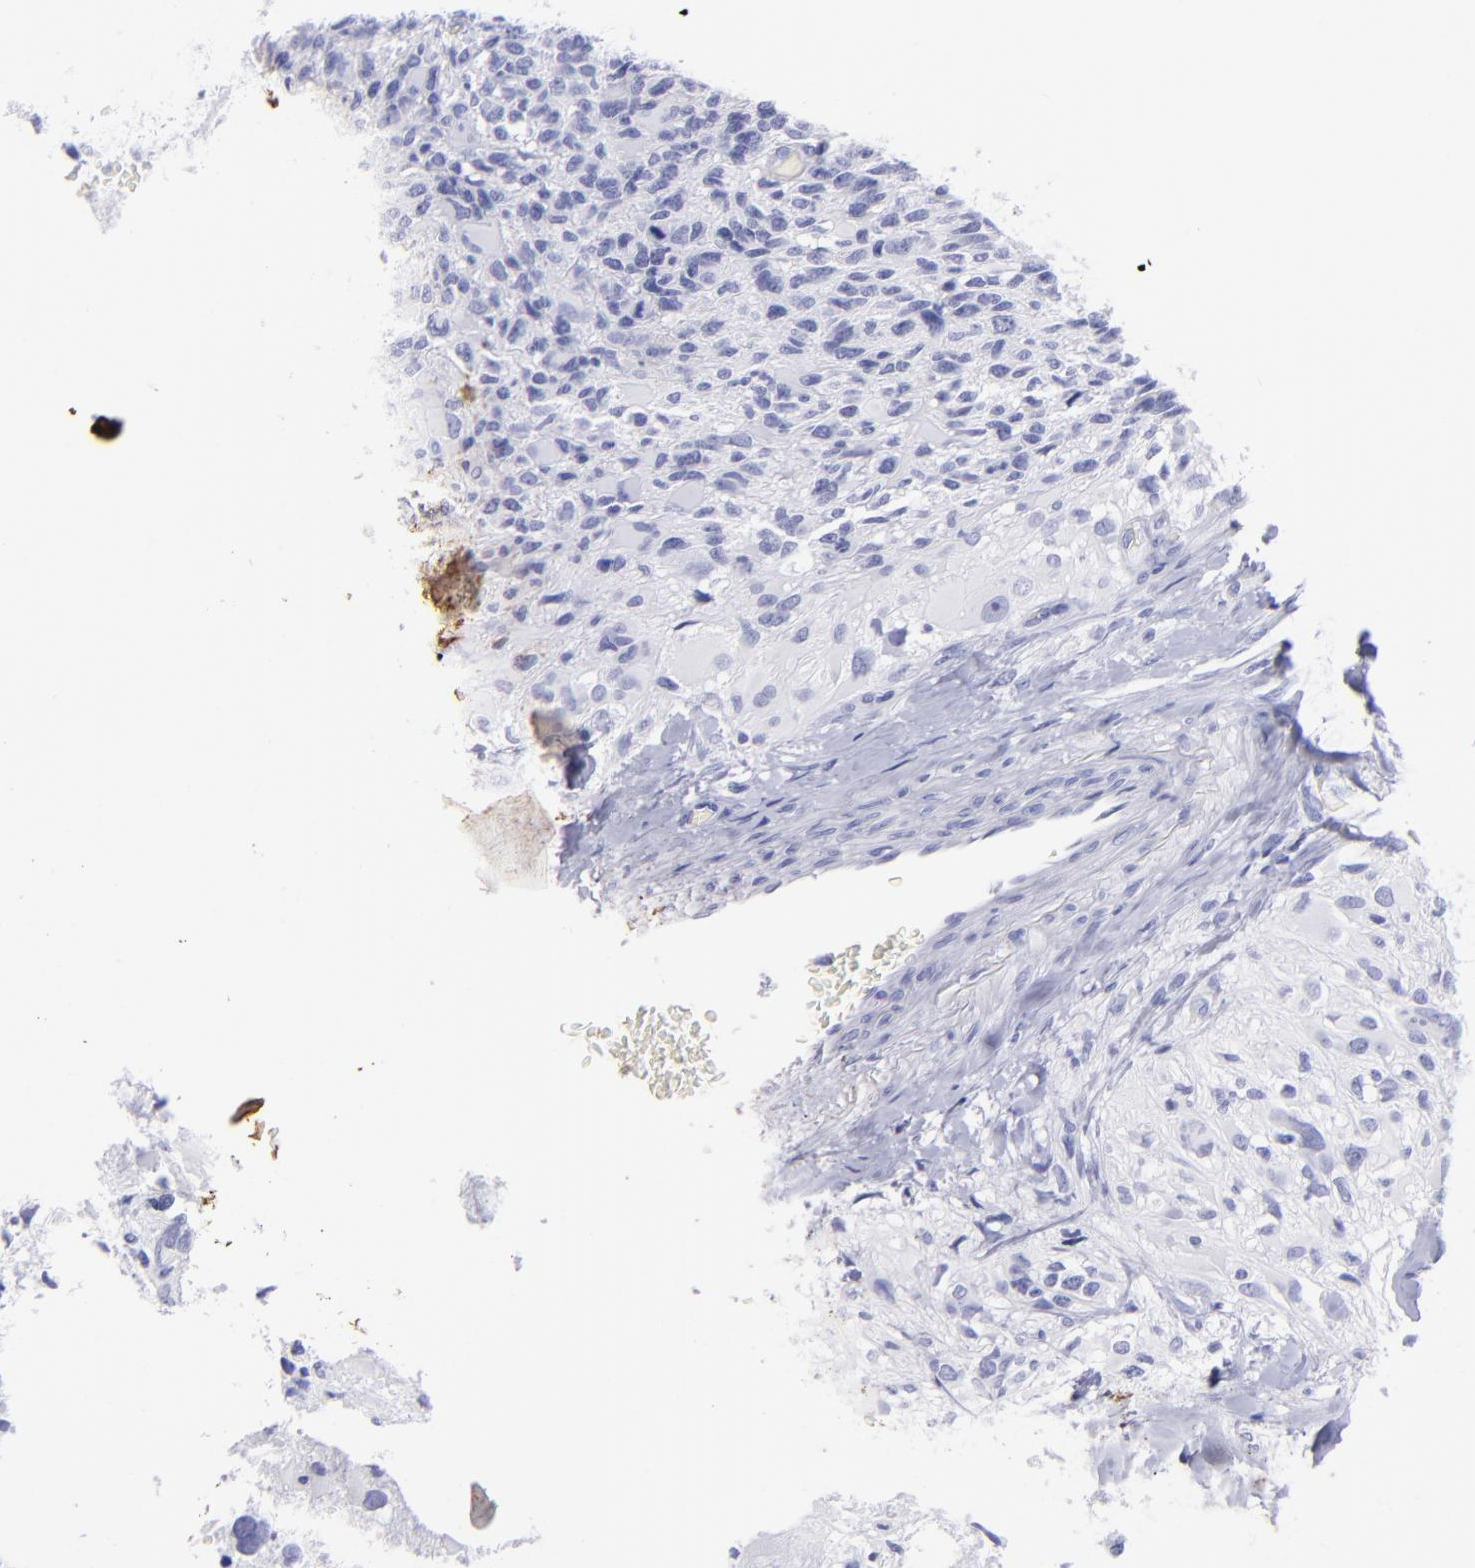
{"staining": {"intensity": "negative", "quantity": "none", "location": "none"}, "tissue": "glioma", "cell_type": "Tumor cells", "image_type": "cancer", "snomed": [{"axis": "morphology", "description": "Glioma, malignant, High grade"}, {"axis": "topography", "description": "Brain"}], "caption": "Glioma was stained to show a protein in brown. There is no significant expression in tumor cells.", "gene": "PIP", "patient": {"sex": "male", "age": 69}}